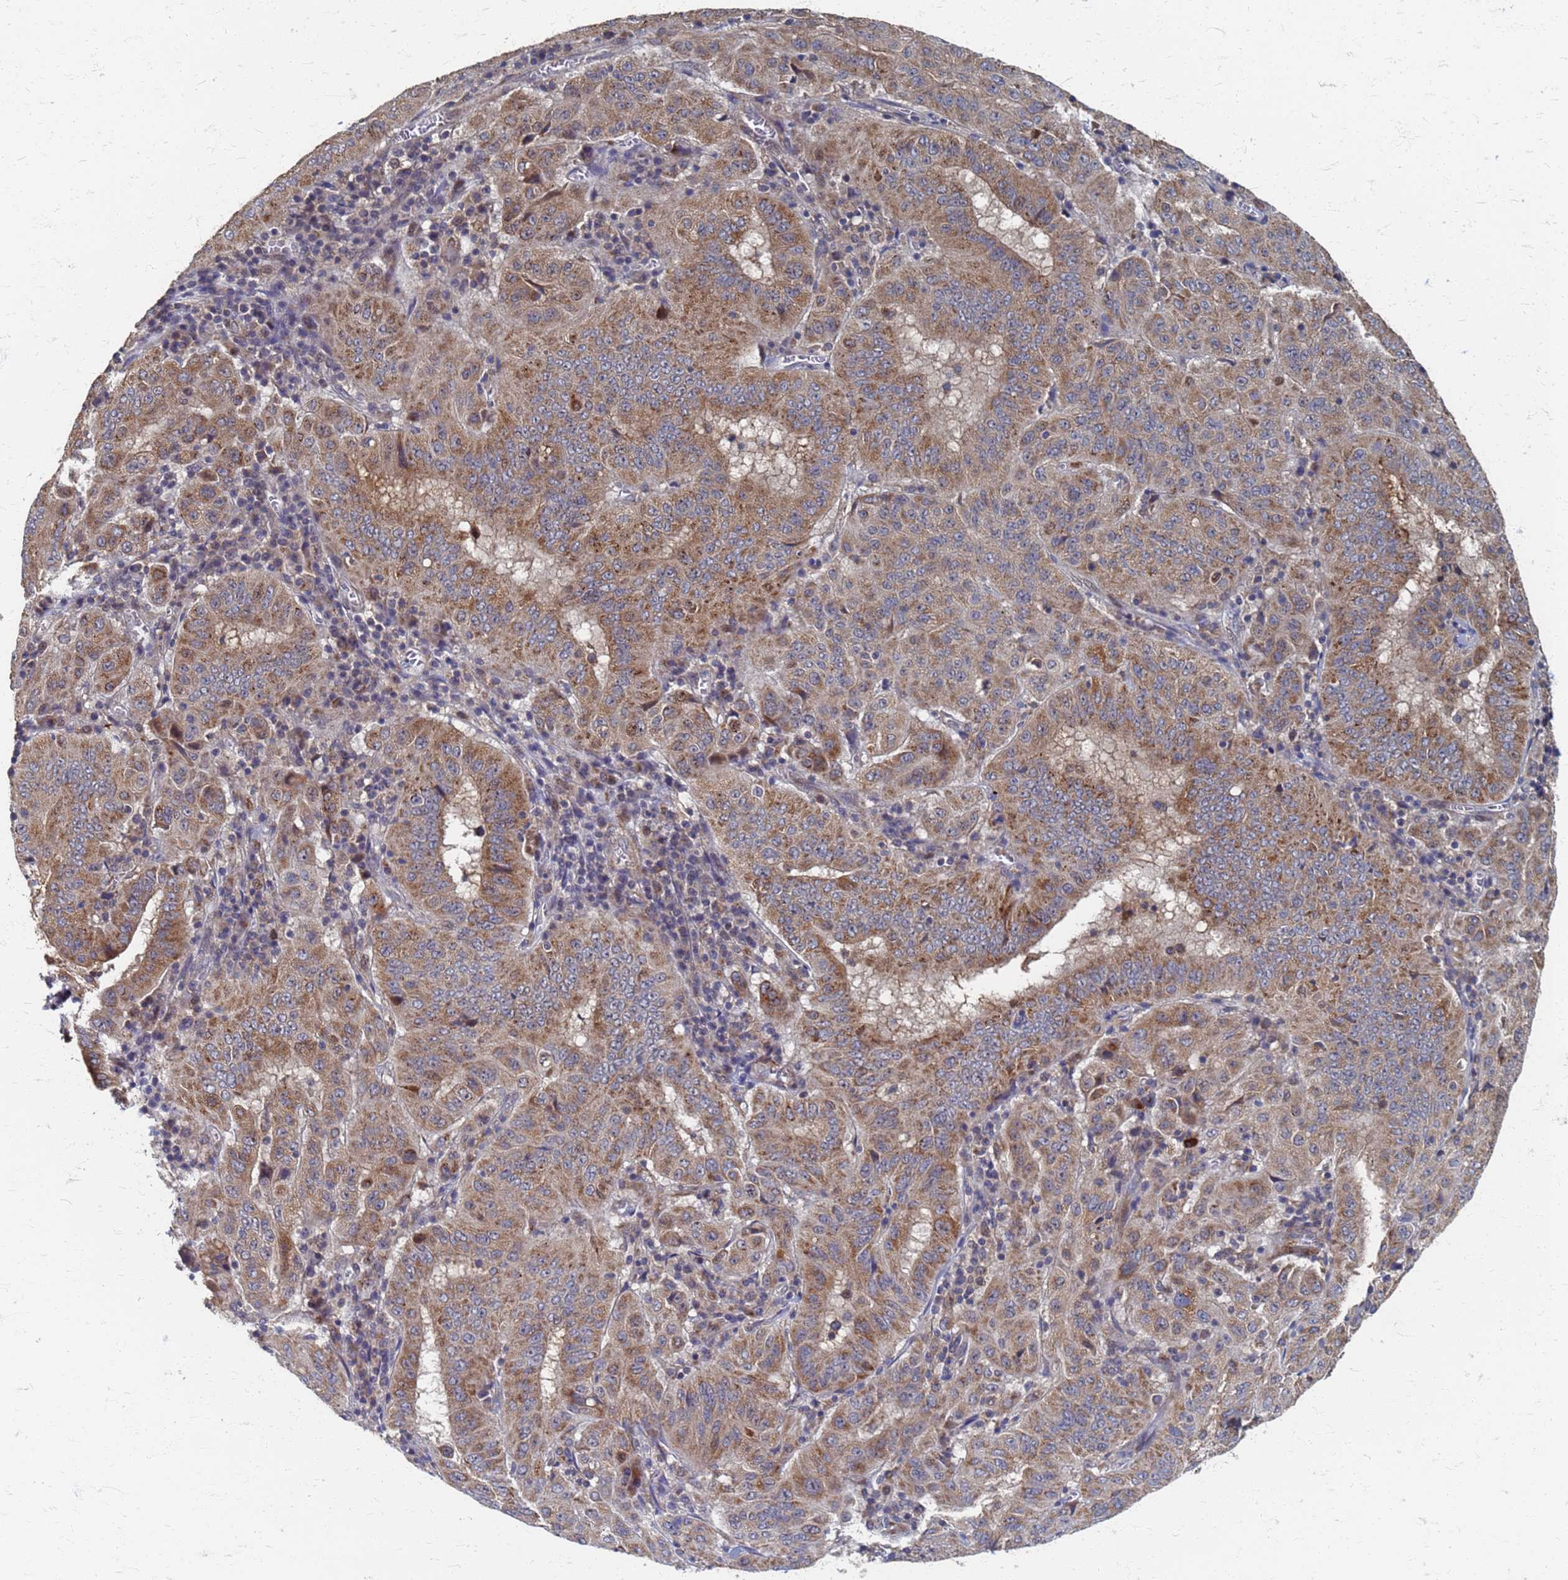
{"staining": {"intensity": "moderate", "quantity": ">75%", "location": "cytoplasmic/membranous"}, "tissue": "pancreatic cancer", "cell_type": "Tumor cells", "image_type": "cancer", "snomed": [{"axis": "morphology", "description": "Adenocarcinoma, NOS"}, {"axis": "topography", "description": "Pancreas"}], "caption": "Protein expression analysis of pancreatic cancer demonstrates moderate cytoplasmic/membranous positivity in approximately >75% of tumor cells.", "gene": "ATPAF1", "patient": {"sex": "male", "age": 63}}